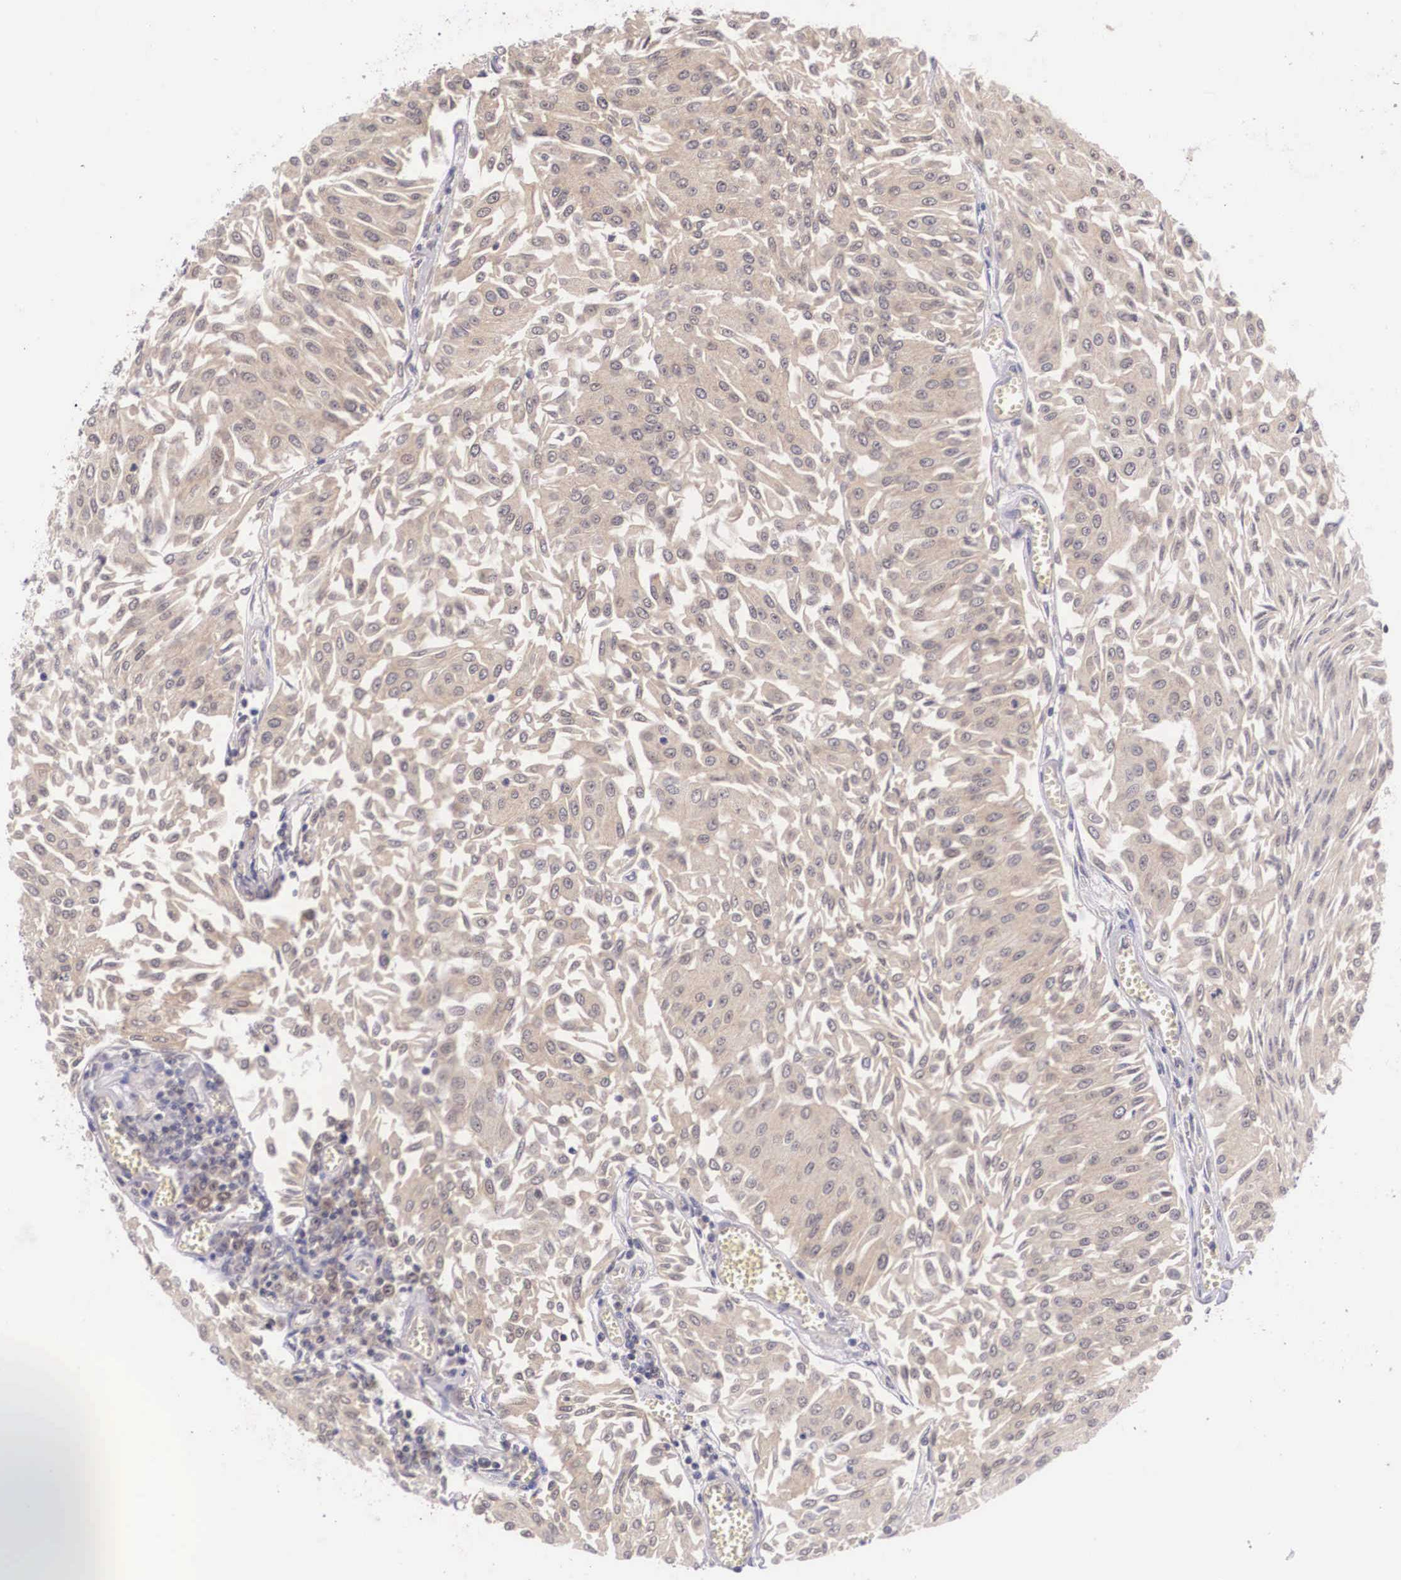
{"staining": {"intensity": "weak", "quantity": ">75%", "location": "cytoplasmic/membranous"}, "tissue": "urothelial cancer", "cell_type": "Tumor cells", "image_type": "cancer", "snomed": [{"axis": "morphology", "description": "Urothelial carcinoma, Low grade"}, {"axis": "topography", "description": "Urinary bladder"}], "caption": "Protein staining of low-grade urothelial carcinoma tissue demonstrates weak cytoplasmic/membranous staining in approximately >75% of tumor cells.", "gene": "IGBP1", "patient": {"sex": "male", "age": 86}}